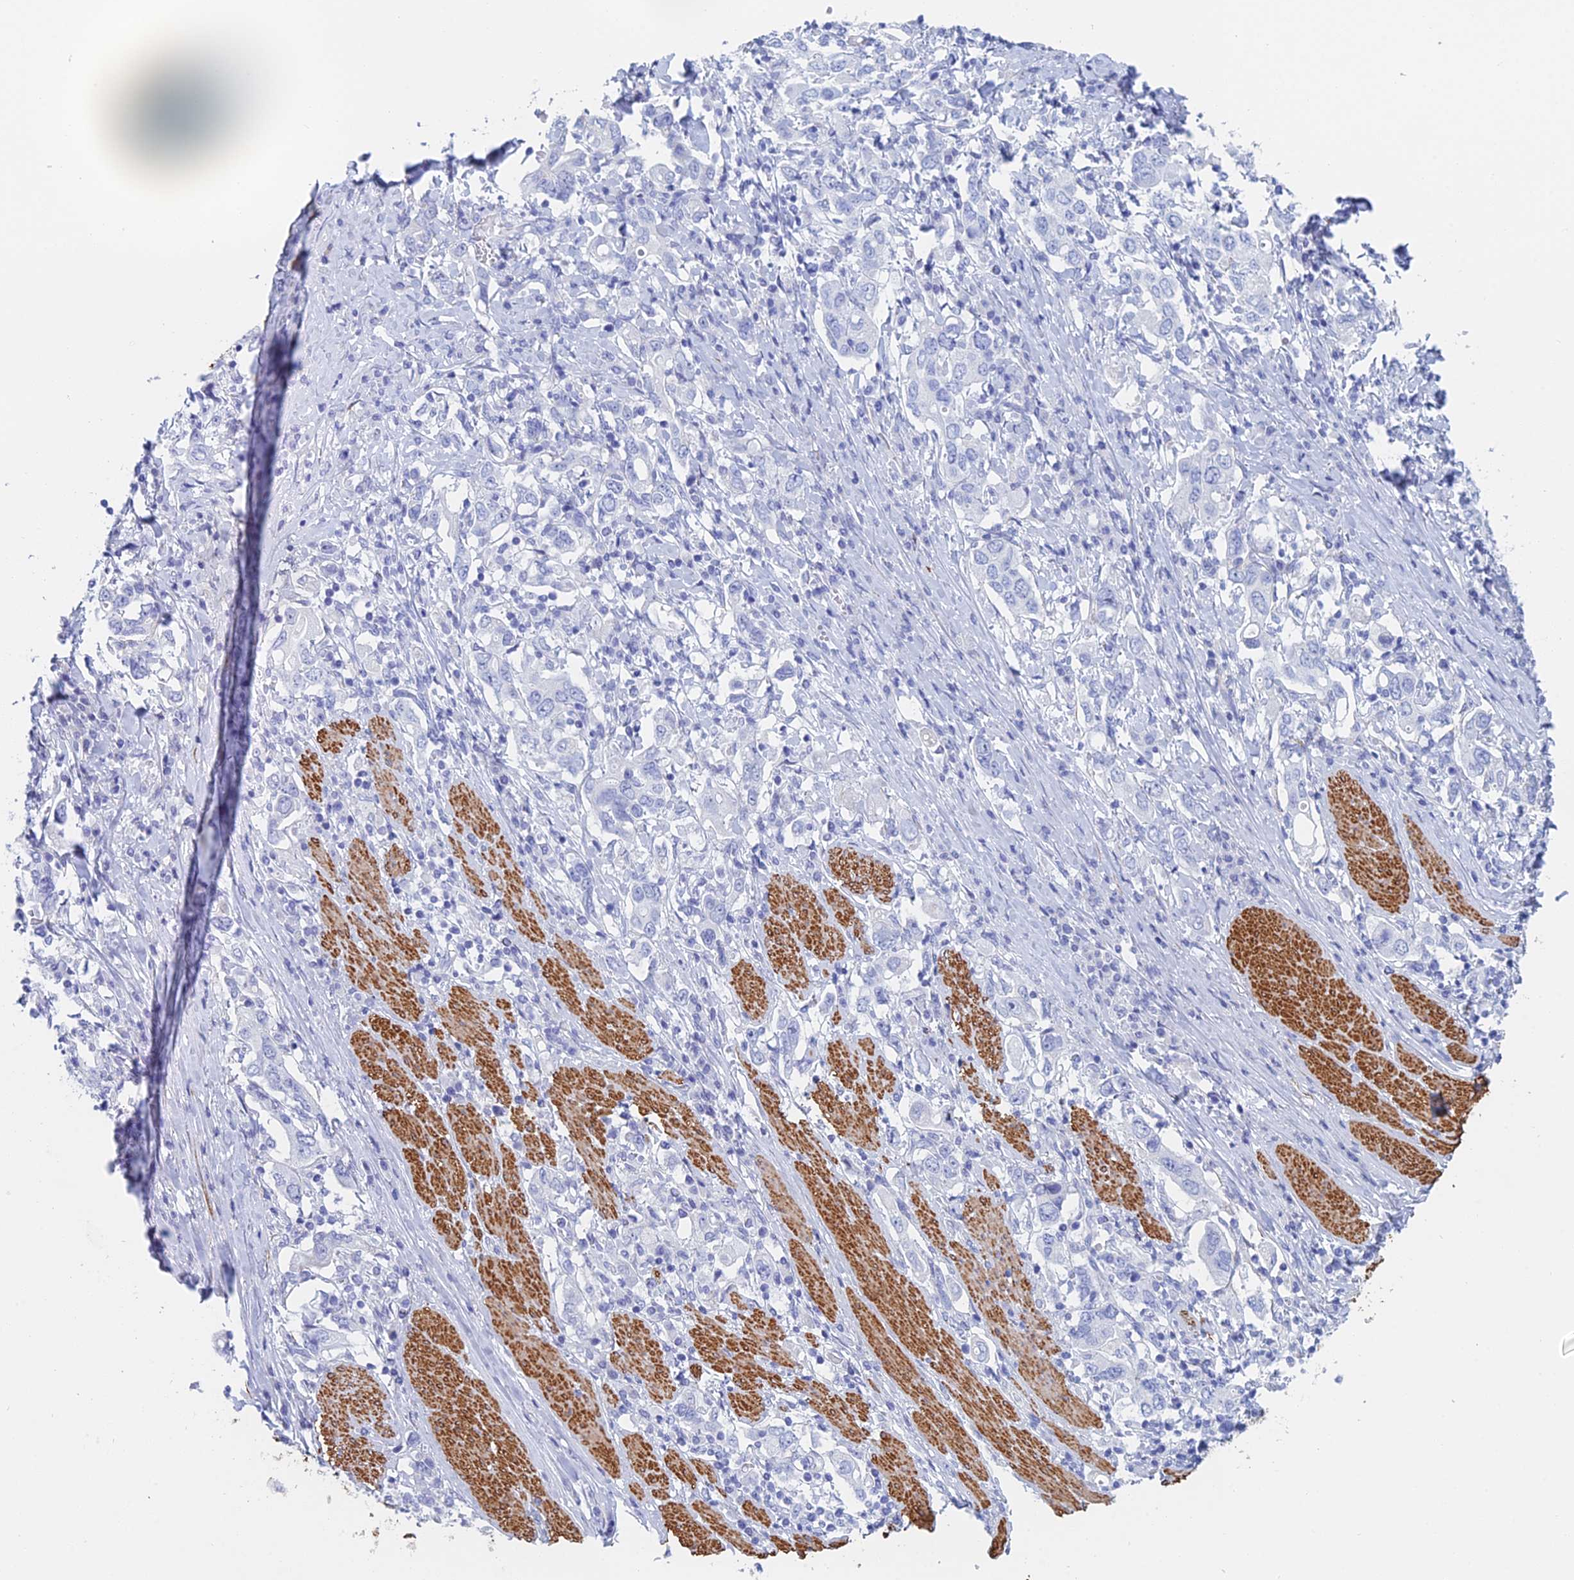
{"staining": {"intensity": "negative", "quantity": "none", "location": "none"}, "tissue": "stomach cancer", "cell_type": "Tumor cells", "image_type": "cancer", "snomed": [{"axis": "morphology", "description": "Adenocarcinoma, NOS"}, {"axis": "topography", "description": "Stomach, upper"}, {"axis": "topography", "description": "Stomach"}], "caption": "This is an immunohistochemistry micrograph of stomach adenocarcinoma. There is no positivity in tumor cells.", "gene": "KCNK18", "patient": {"sex": "male", "age": 62}}